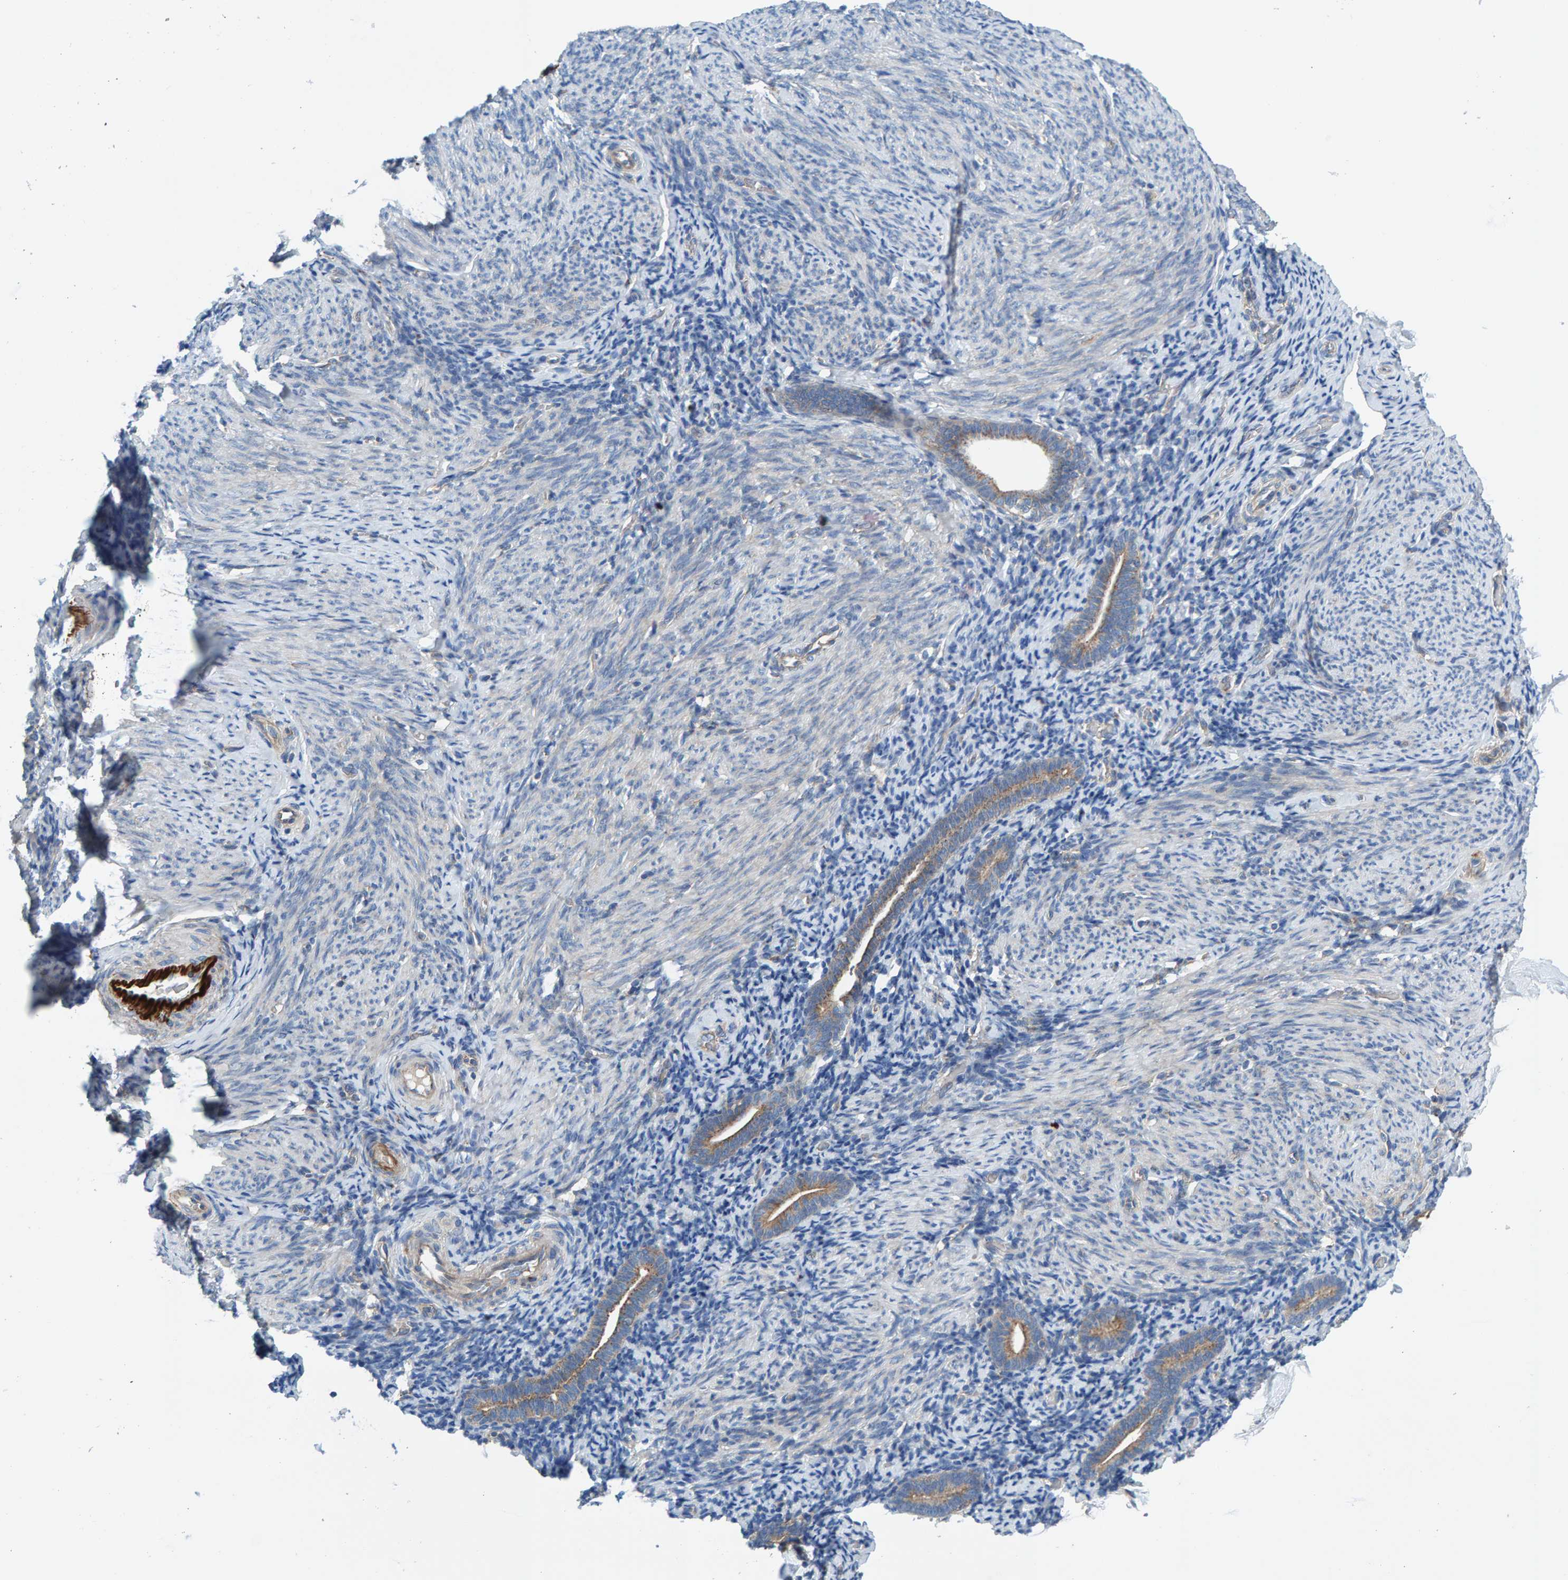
{"staining": {"intensity": "weak", "quantity": "25%-75%", "location": "cytoplasmic/membranous"}, "tissue": "endometrium", "cell_type": "Cells in endometrial stroma", "image_type": "normal", "snomed": [{"axis": "morphology", "description": "Normal tissue, NOS"}, {"axis": "topography", "description": "Endometrium"}], "caption": "Weak cytoplasmic/membranous positivity is present in about 25%-75% of cells in endometrial stroma in unremarkable endometrium.", "gene": "MKLN1", "patient": {"sex": "female", "age": 51}}